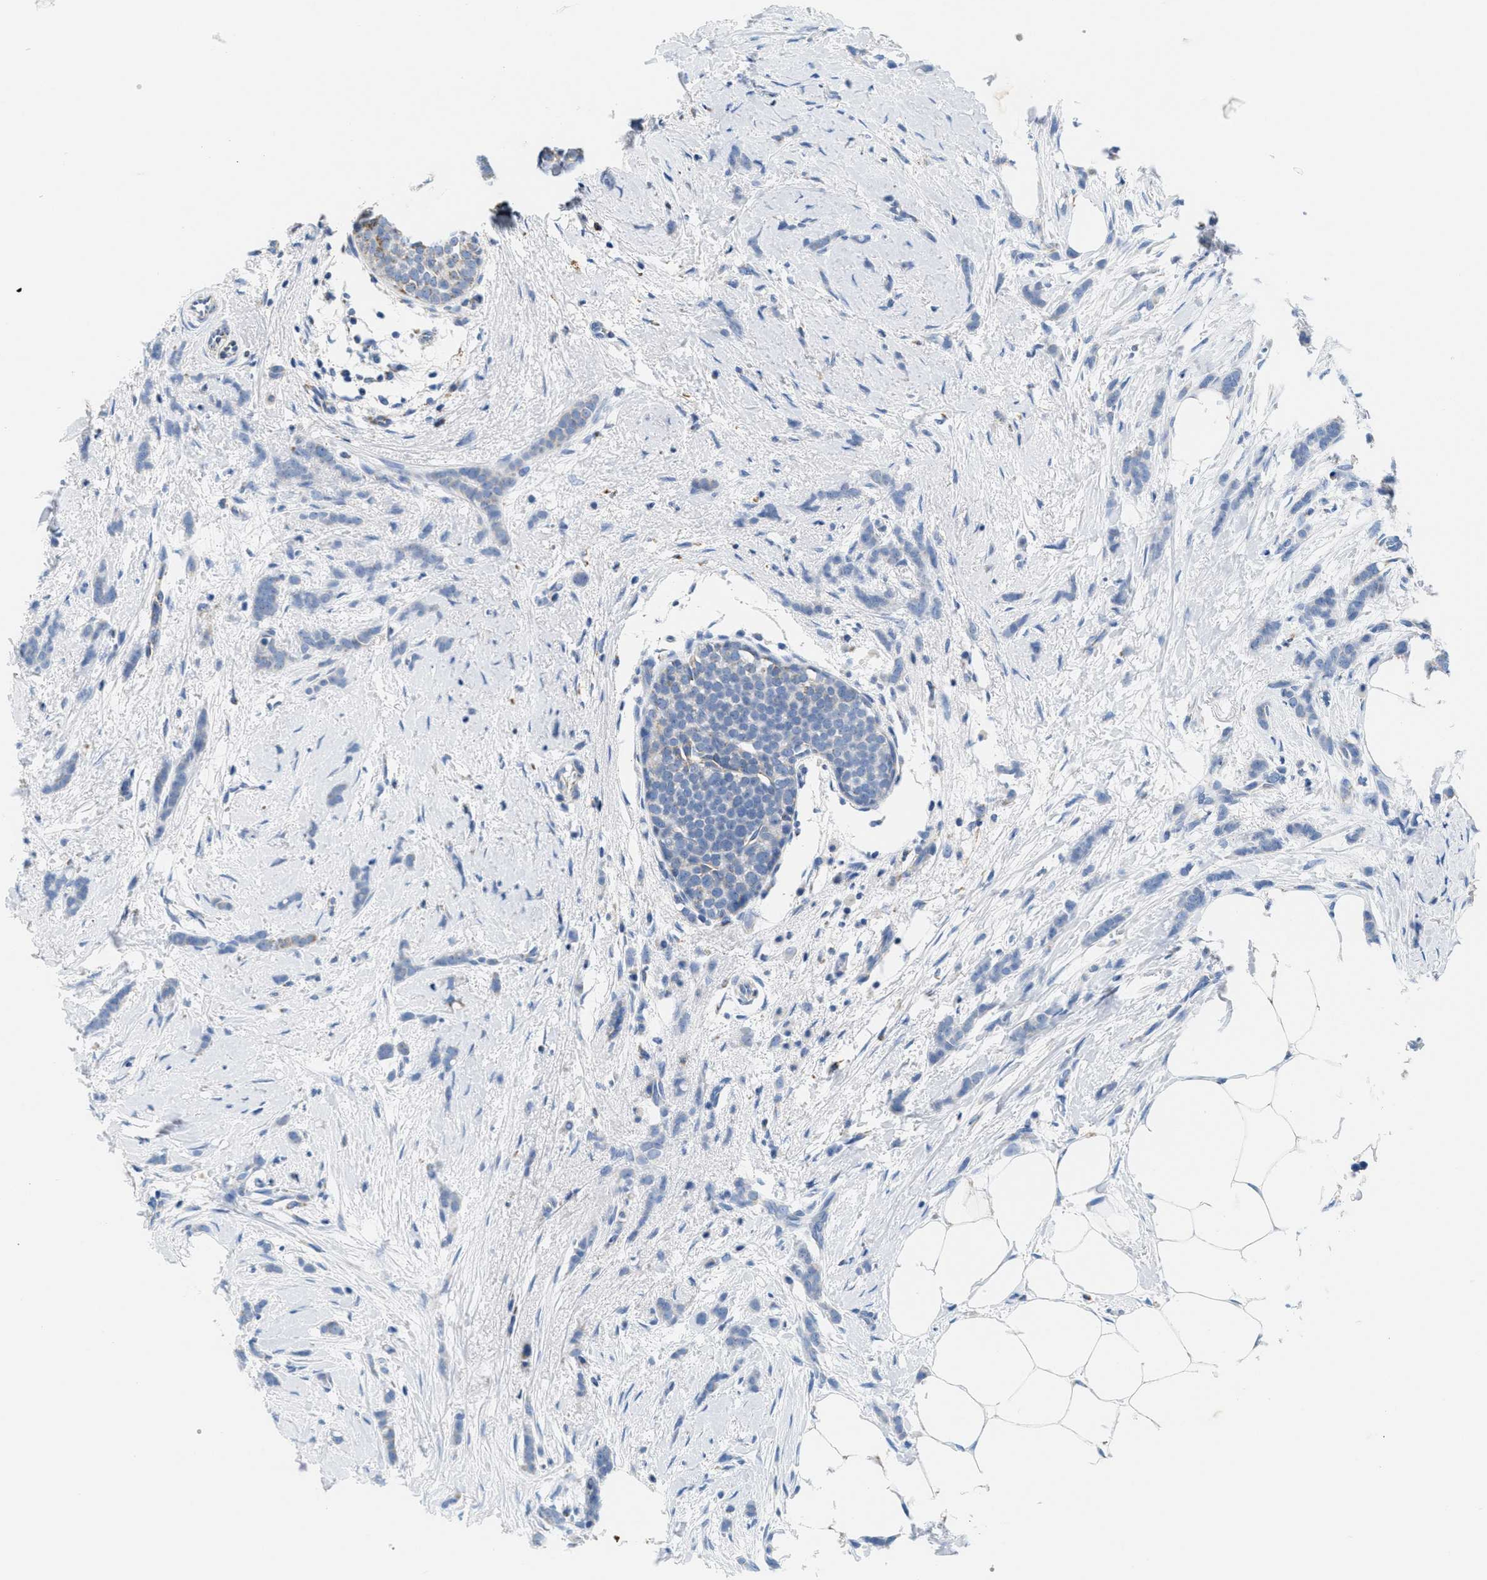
{"staining": {"intensity": "negative", "quantity": "none", "location": "none"}, "tissue": "breast cancer", "cell_type": "Tumor cells", "image_type": "cancer", "snomed": [{"axis": "morphology", "description": "Lobular carcinoma, in situ"}, {"axis": "morphology", "description": "Lobular carcinoma"}, {"axis": "topography", "description": "Breast"}], "caption": "Breast cancer stained for a protein using IHC reveals no expression tumor cells.", "gene": "KCNJ5", "patient": {"sex": "female", "age": 41}}